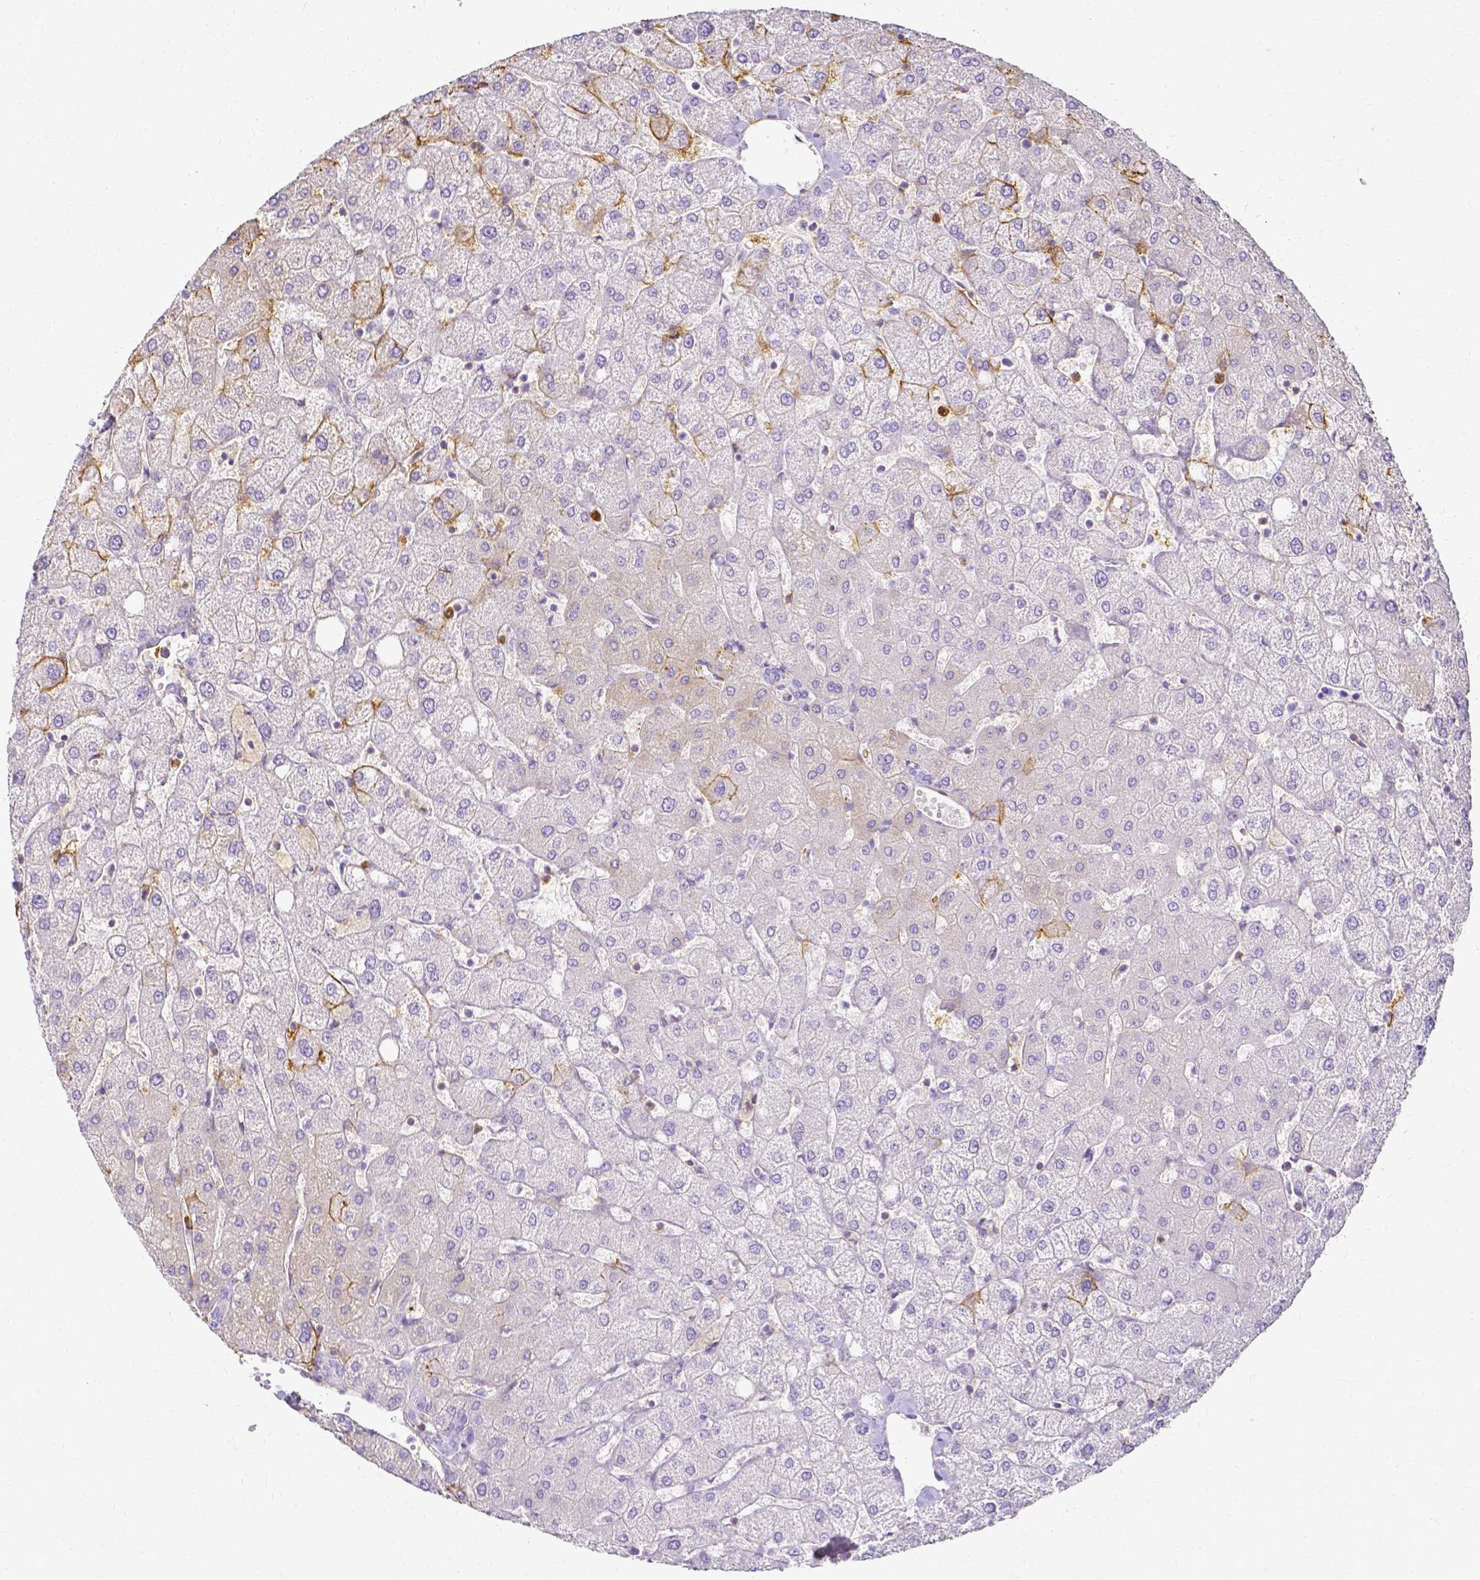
{"staining": {"intensity": "negative", "quantity": "none", "location": "none"}, "tissue": "liver", "cell_type": "Cholangiocytes", "image_type": "normal", "snomed": [{"axis": "morphology", "description": "Normal tissue, NOS"}, {"axis": "topography", "description": "Liver"}], "caption": "This is a micrograph of immunohistochemistry (IHC) staining of normal liver, which shows no expression in cholangiocytes.", "gene": "HSPA12A", "patient": {"sex": "female", "age": 54}}